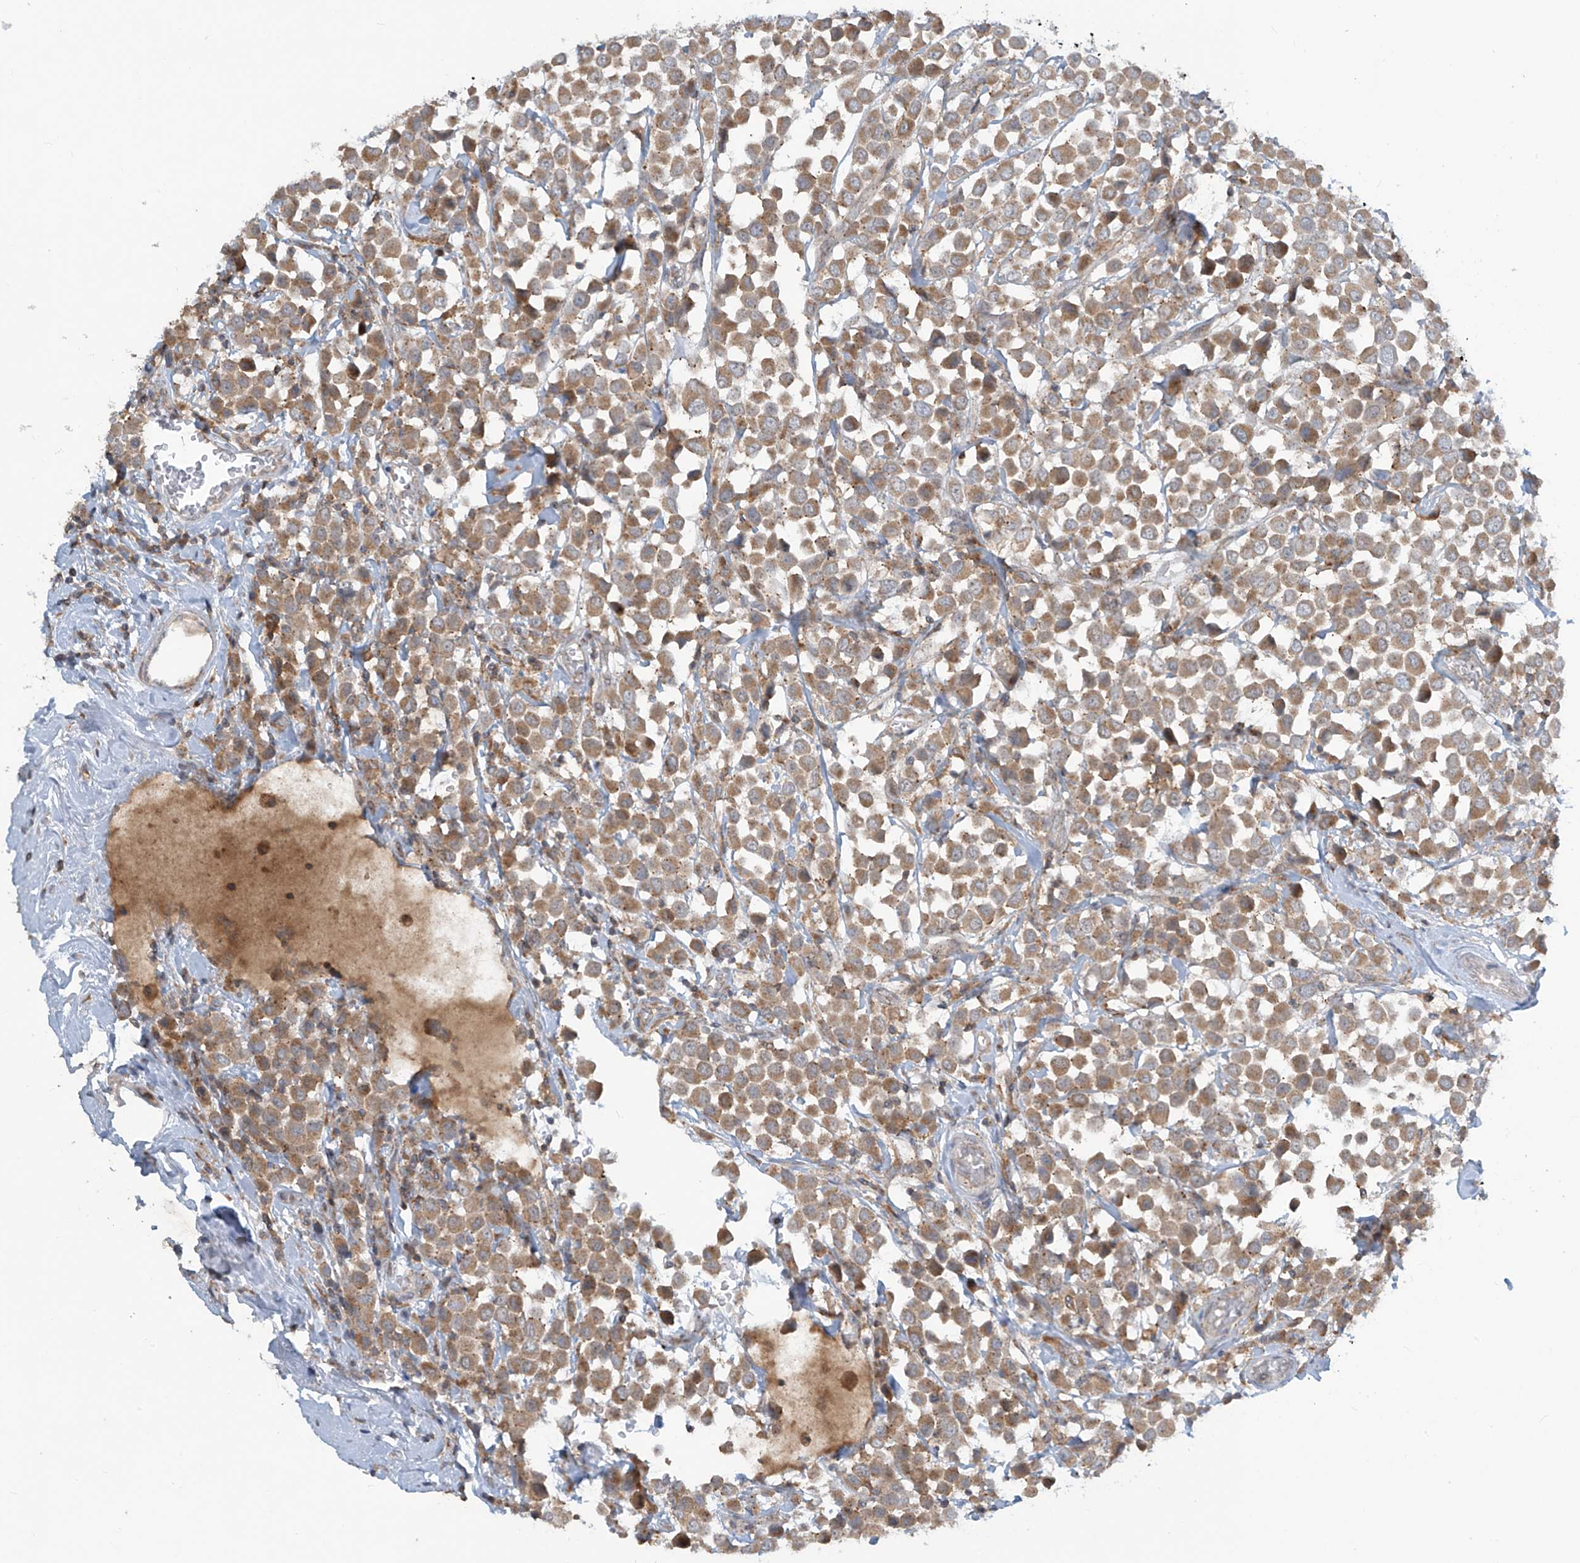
{"staining": {"intensity": "moderate", "quantity": ">75%", "location": "cytoplasmic/membranous"}, "tissue": "breast cancer", "cell_type": "Tumor cells", "image_type": "cancer", "snomed": [{"axis": "morphology", "description": "Duct carcinoma"}, {"axis": "topography", "description": "Breast"}], "caption": "Breast intraductal carcinoma stained with a protein marker demonstrates moderate staining in tumor cells.", "gene": "PARVG", "patient": {"sex": "female", "age": 61}}